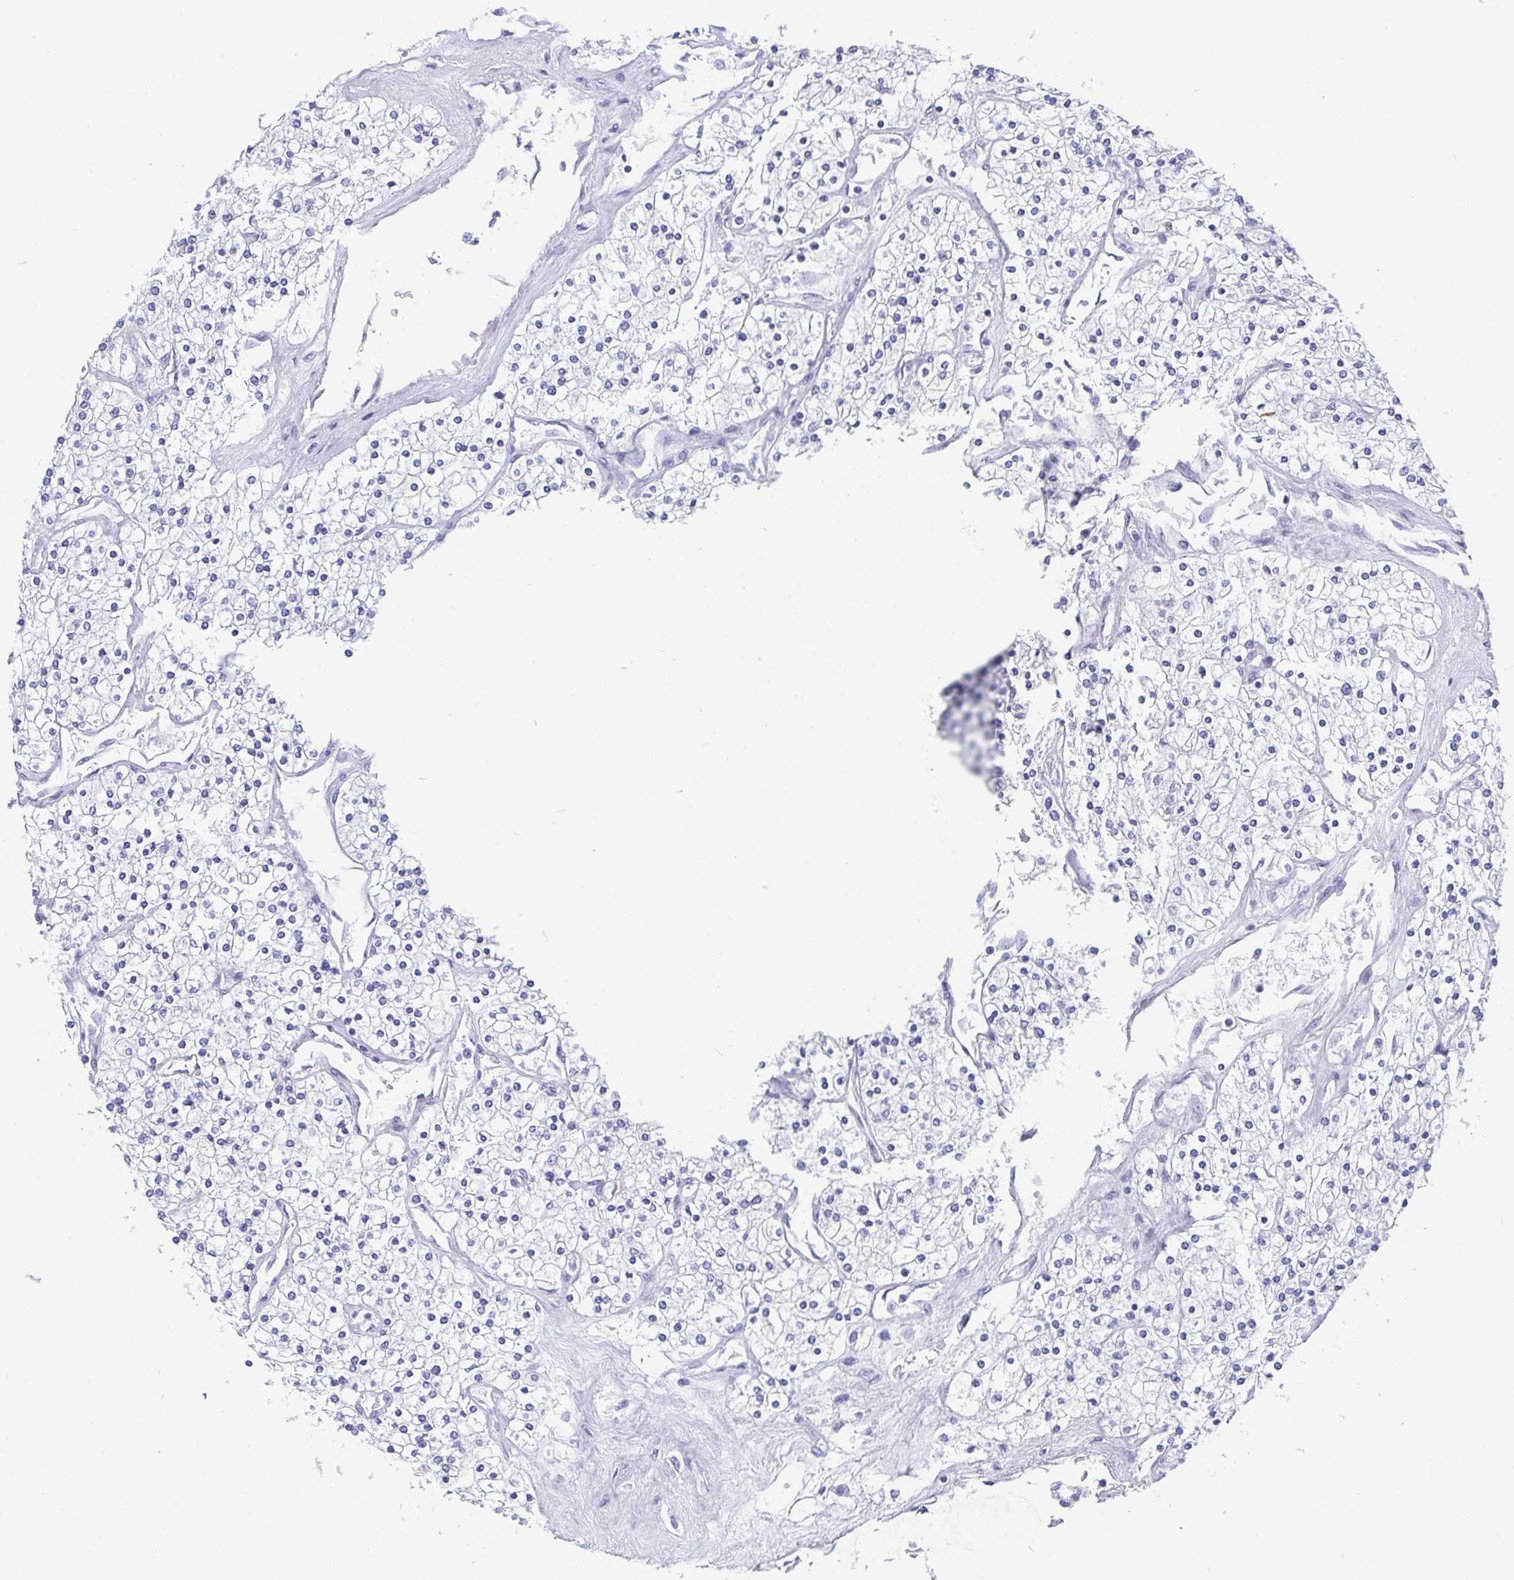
{"staining": {"intensity": "negative", "quantity": "none", "location": "none"}, "tissue": "renal cancer", "cell_type": "Tumor cells", "image_type": "cancer", "snomed": [{"axis": "morphology", "description": "Adenocarcinoma, NOS"}, {"axis": "topography", "description": "Kidney"}], "caption": "Histopathology image shows no significant protein staining in tumor cells of renal cancer (adenocarcinoma).", "gene": "SCGN", "patient": {"sex": "male", "age": 80}}